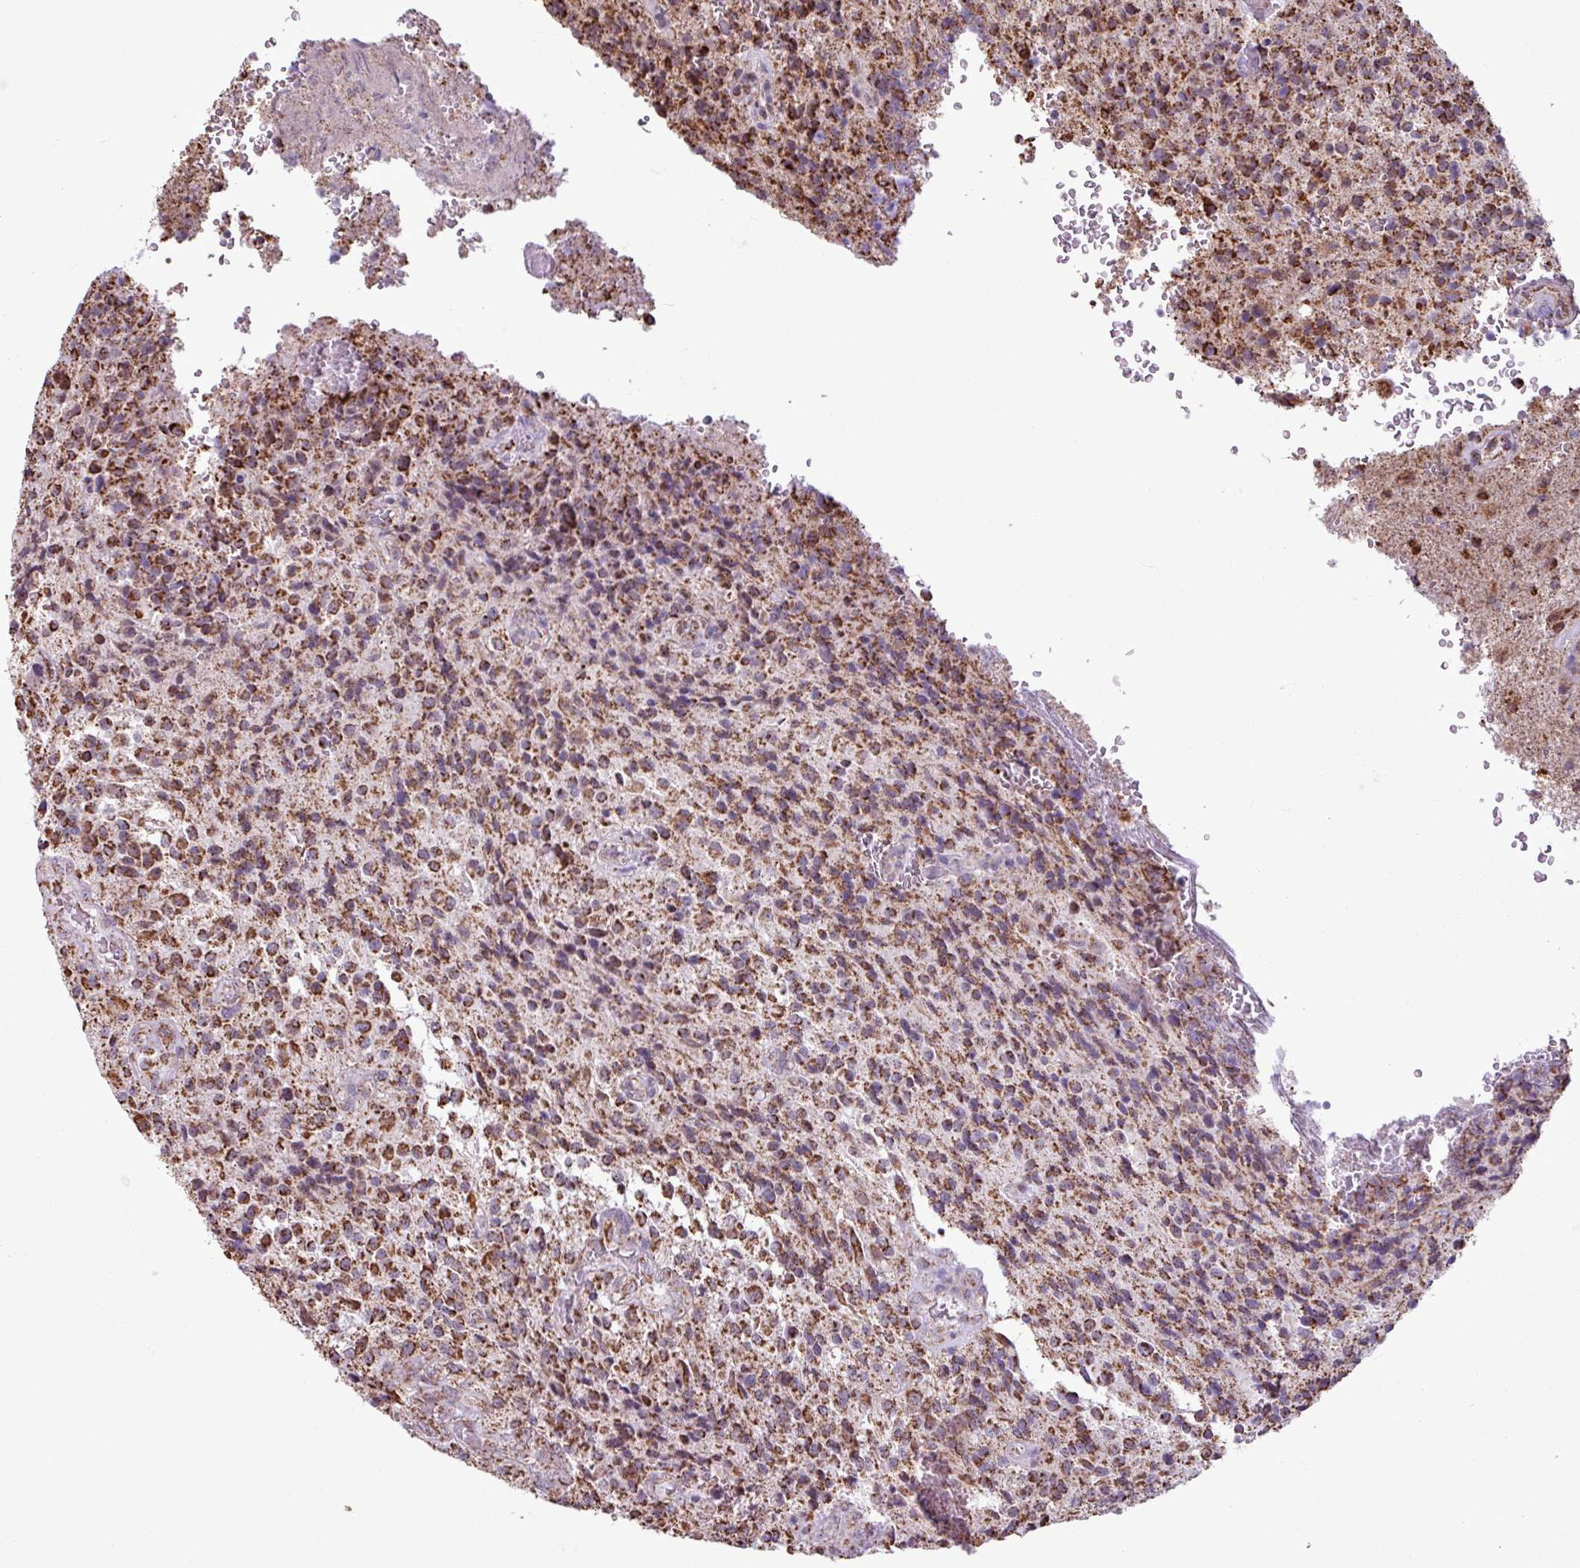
{"staining": {"intensity": "strong", "quantity": ">75%", "location": "cytoplasmic/membranous"}, "tissue": "glioma", "cell_type": "Tumor cells", "image_type": "cancer", "snomed": [{"axis": "morphology", "description": "Normal tissue, NOS"}, {"axis": "morphology", "description": "Glioma, malignant, High grade"}, {"axis": "topography", "description": "Cerebral cortex"}], "caption": "A brown stain shows strong cytoplasmic/membranous expression of a protein in glioma tumor cells.", "gene": "ALG8", "patient": {"sex": "male", "age": 56}}